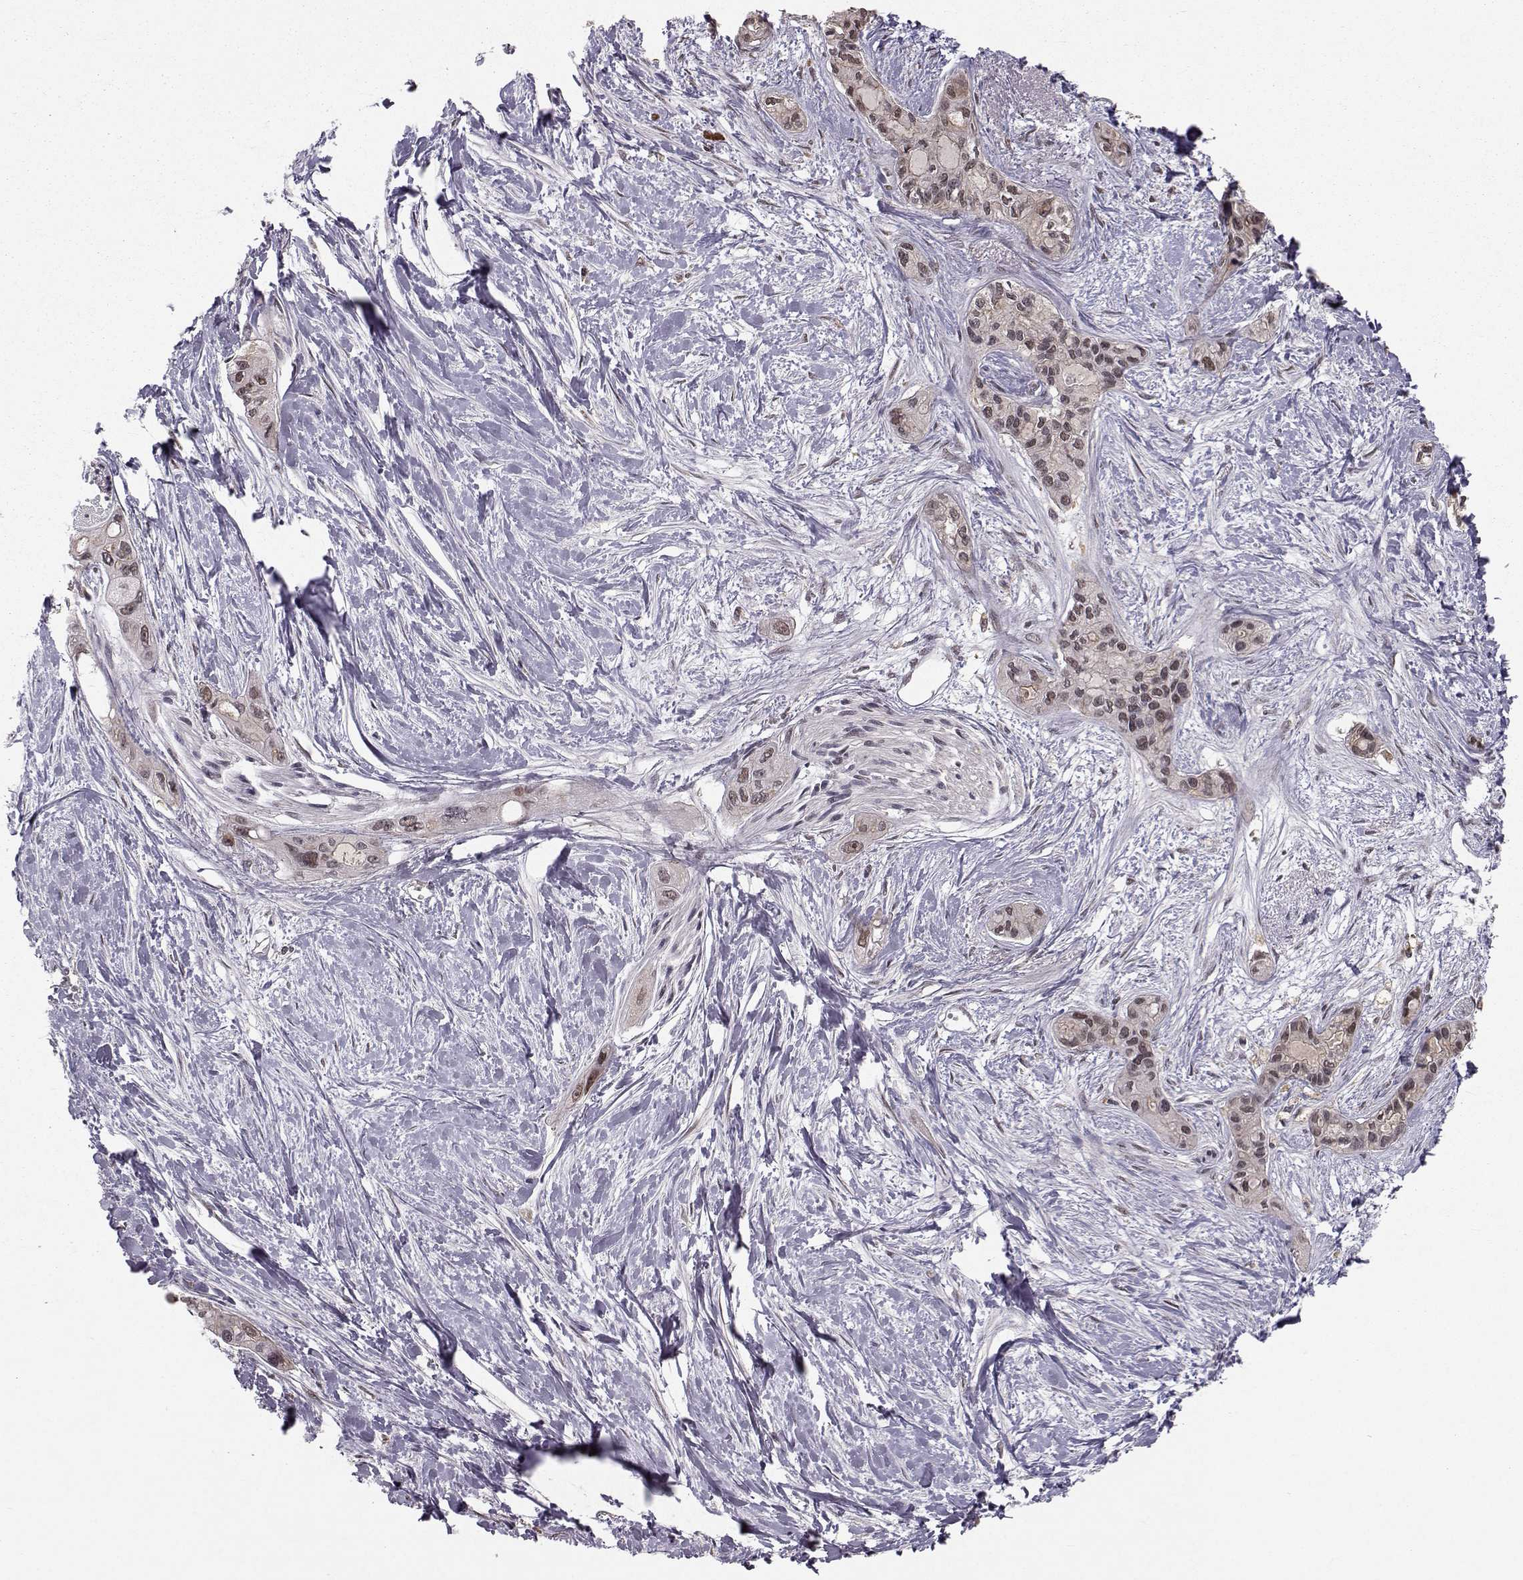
{"staining": {"intensity": "weak", "quantity": "25%-75%", "location": "cytoplasmic/membranous"}, "tissue": "pancreatic cancer", "cell_type": "Tumor cells", "image_type": "cancer", "snomed": [{"axis": "morphology", "description": "Adenocarcinoma, NOS"}, {"axis": "topography", "description": "Pancreas"}], "caption": "A histopathology image of pancreatic cancer (adenocarcinoma) stained for a protein exhibits weak cytoplasmic/membranous brown staining in tumor cells.", "gene": "PLEKHG3", "patient": {"sex": "female", "age": 50}}